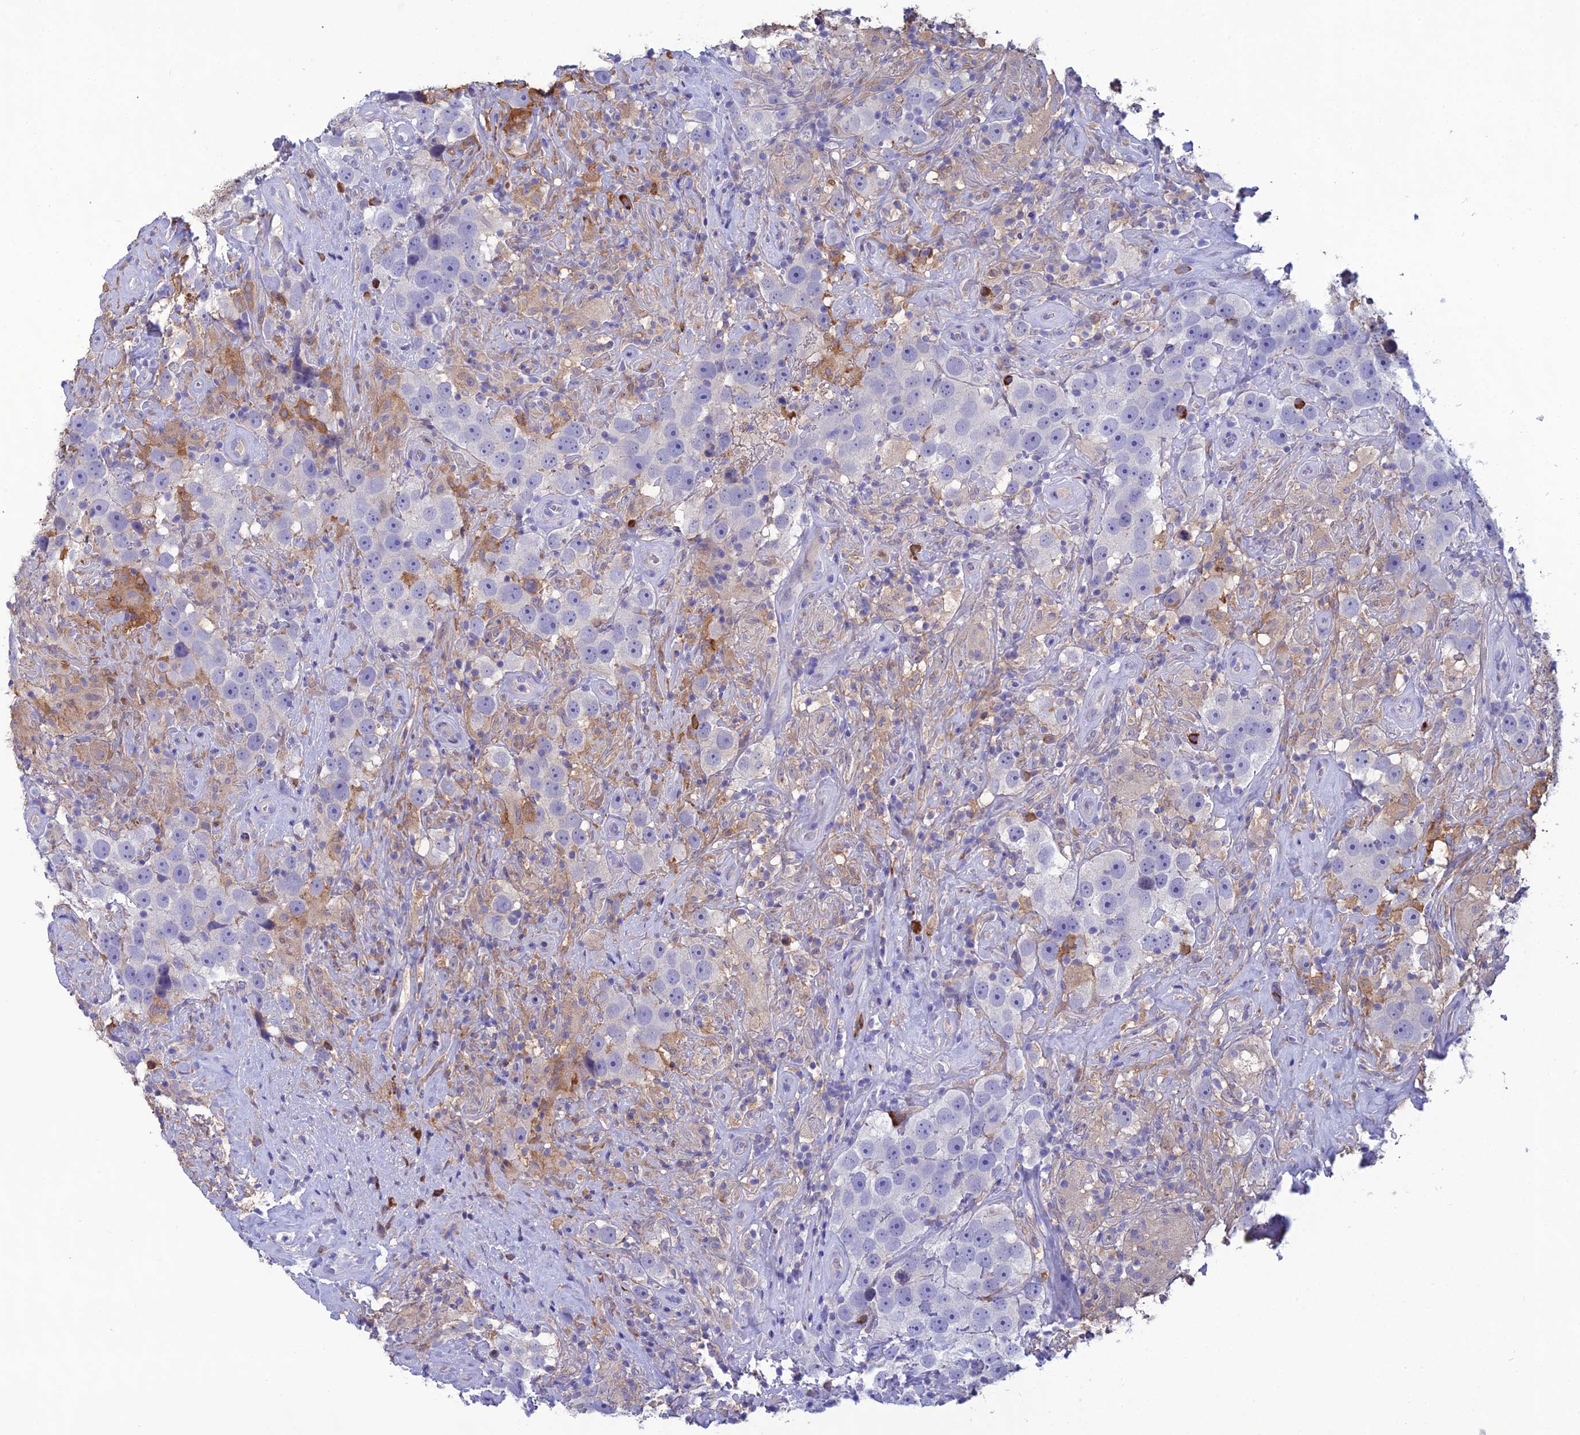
{"staining": {"intensity": "negative", "quantity": "none", "location": "none"}, "tissue": "testis cancer", "cell_type": "Tumor cells", "image_type": "cancer", "snomed": [{"axis": "morphology", "description": "Seminoma, NOS"}, {"axis": "topography", "description": "Testis"}], "caption": "IHC of human testis seminoma exhibits no expression in tumor cells.", "gene": "CRB2", "patient": {"sex": "male", "age": 49}}